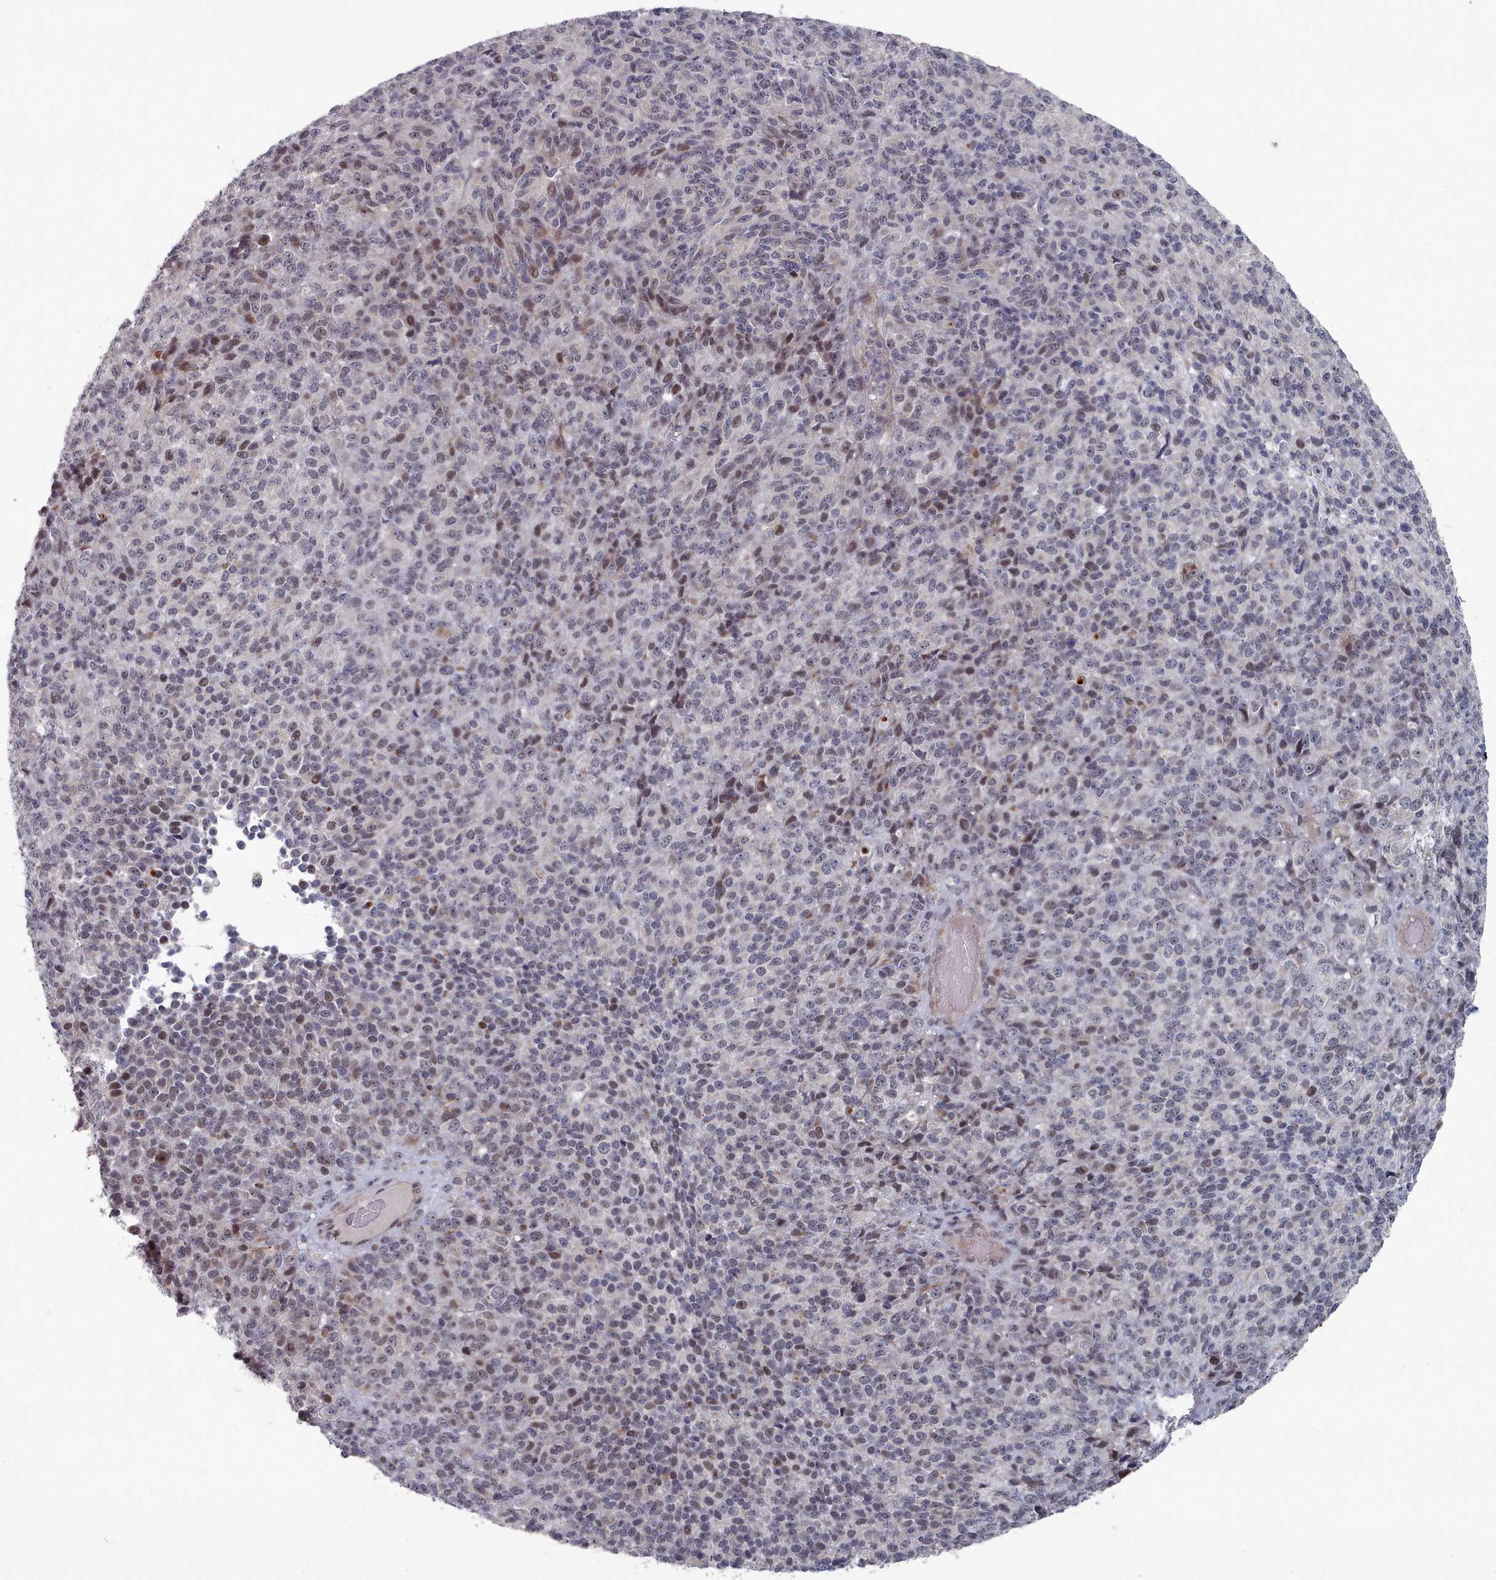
{"staining": {"intensity": "moderate", "quantity": "<25%", "location": "nuclear"}, "tissue": "melanoma", "cell_type": "Tumor cells", "image_type": "cancer", "snomed": [{"axis": "morphology", "description": "Malignant melanoma, Metastatic site"}, {"axis": "topography", "description": "Brain"}], "caption": "Melanoma was stained to show a protein in brown. There is low levels of moderate nuclear expression in approximately <25% of tumor cells. (DAB (3,3'-diaminobenzidine) IHC, brown staining for protein, blue staining for nuclei).", "gene": "CPSF4", "patient": {"sex": "female", "age": 56}}